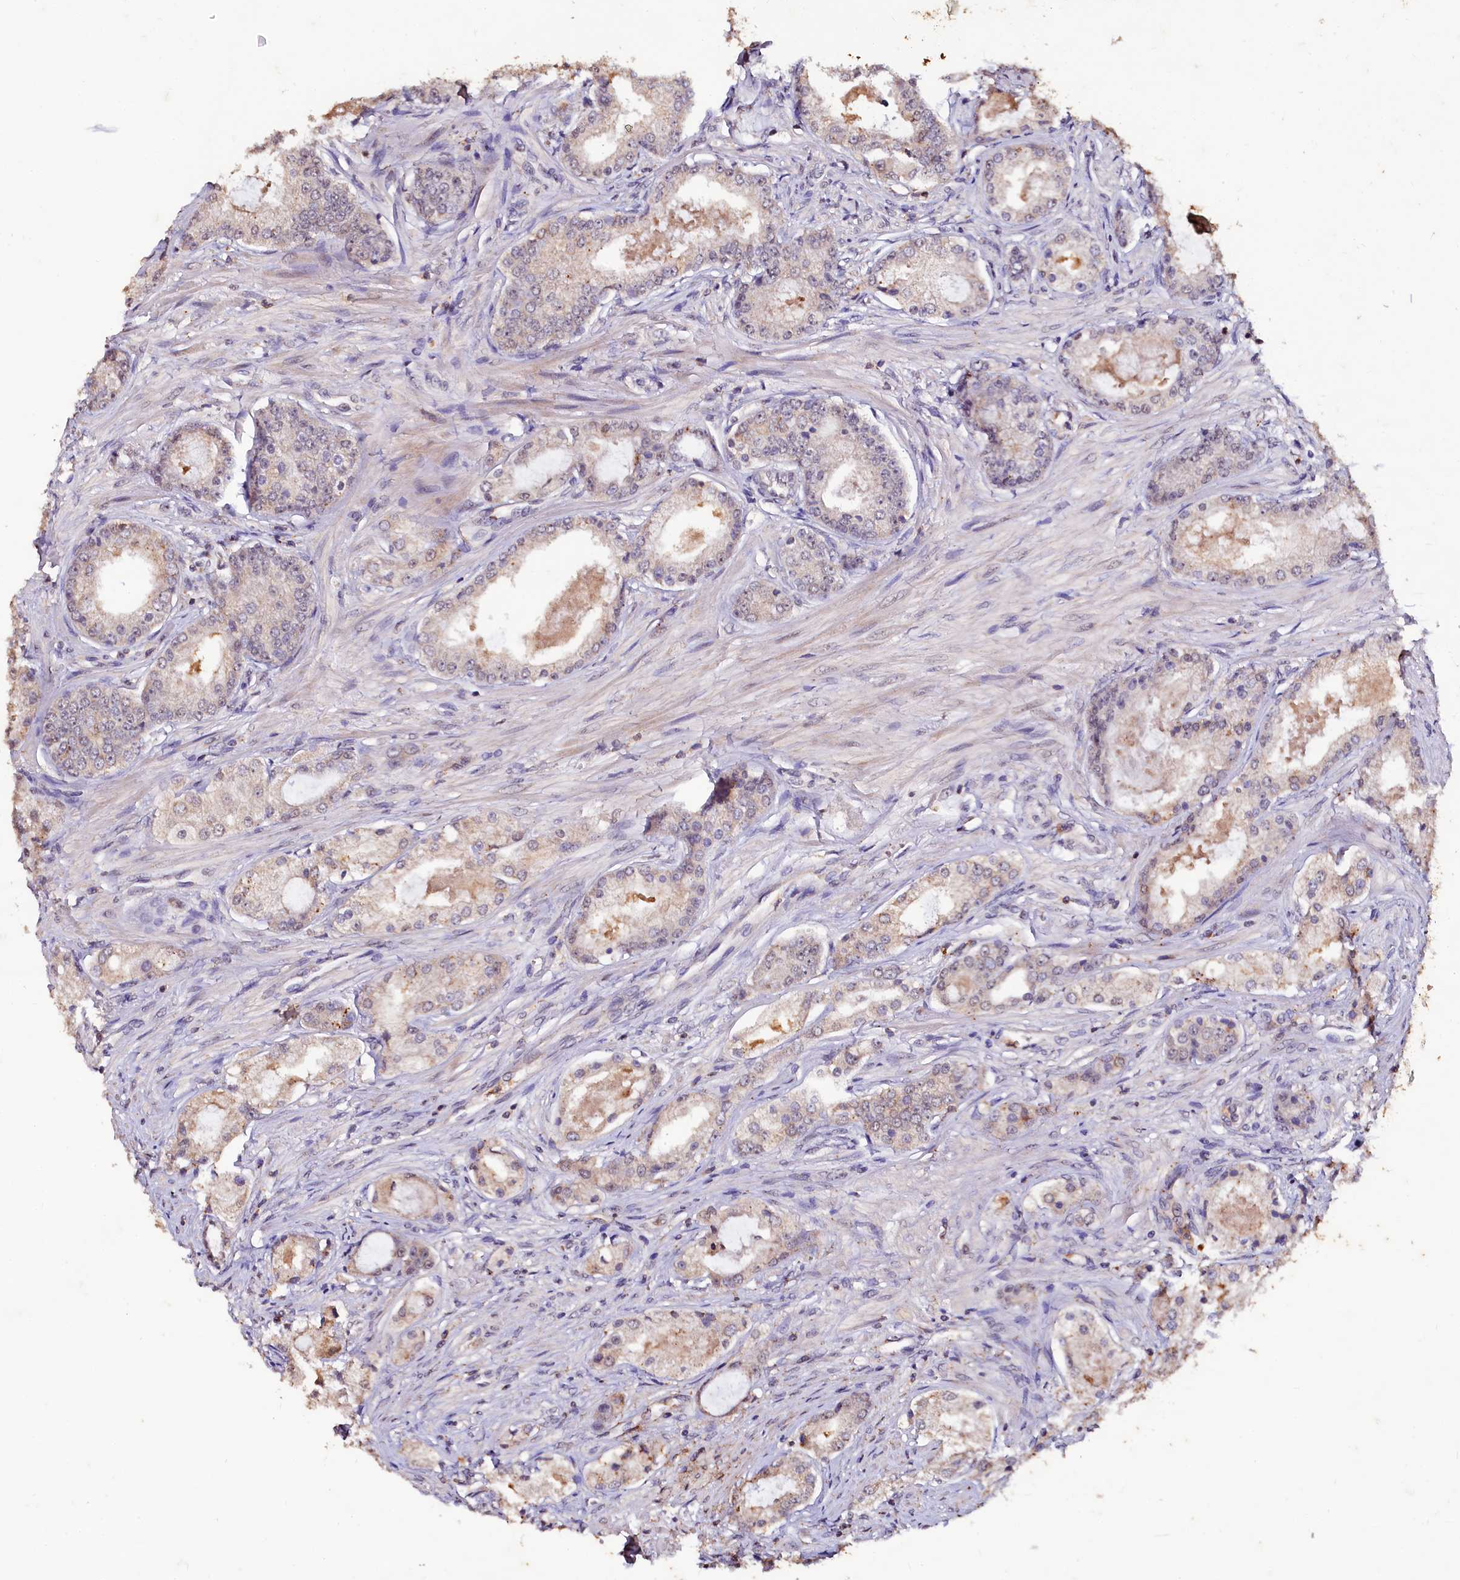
{"staining": {"intensity": "negative", "quantity": "none", "location": "none"}, "tissue": "prostate cancer", "cell_type": "Tumor cells", "image_type": "cancer", "snomed": [{"axis": "morphology", "description": "Adenocarcinoma, Low grade"}, {"axis": "topography", "description": "Prostate"}], "caption": "An IHC photomicrograph of prostate cancer is shown. There is no staining in tumor cells of prostate cancer.", "gene": "CSTPP1", "patient": {"sex": "male", "age": 68}}